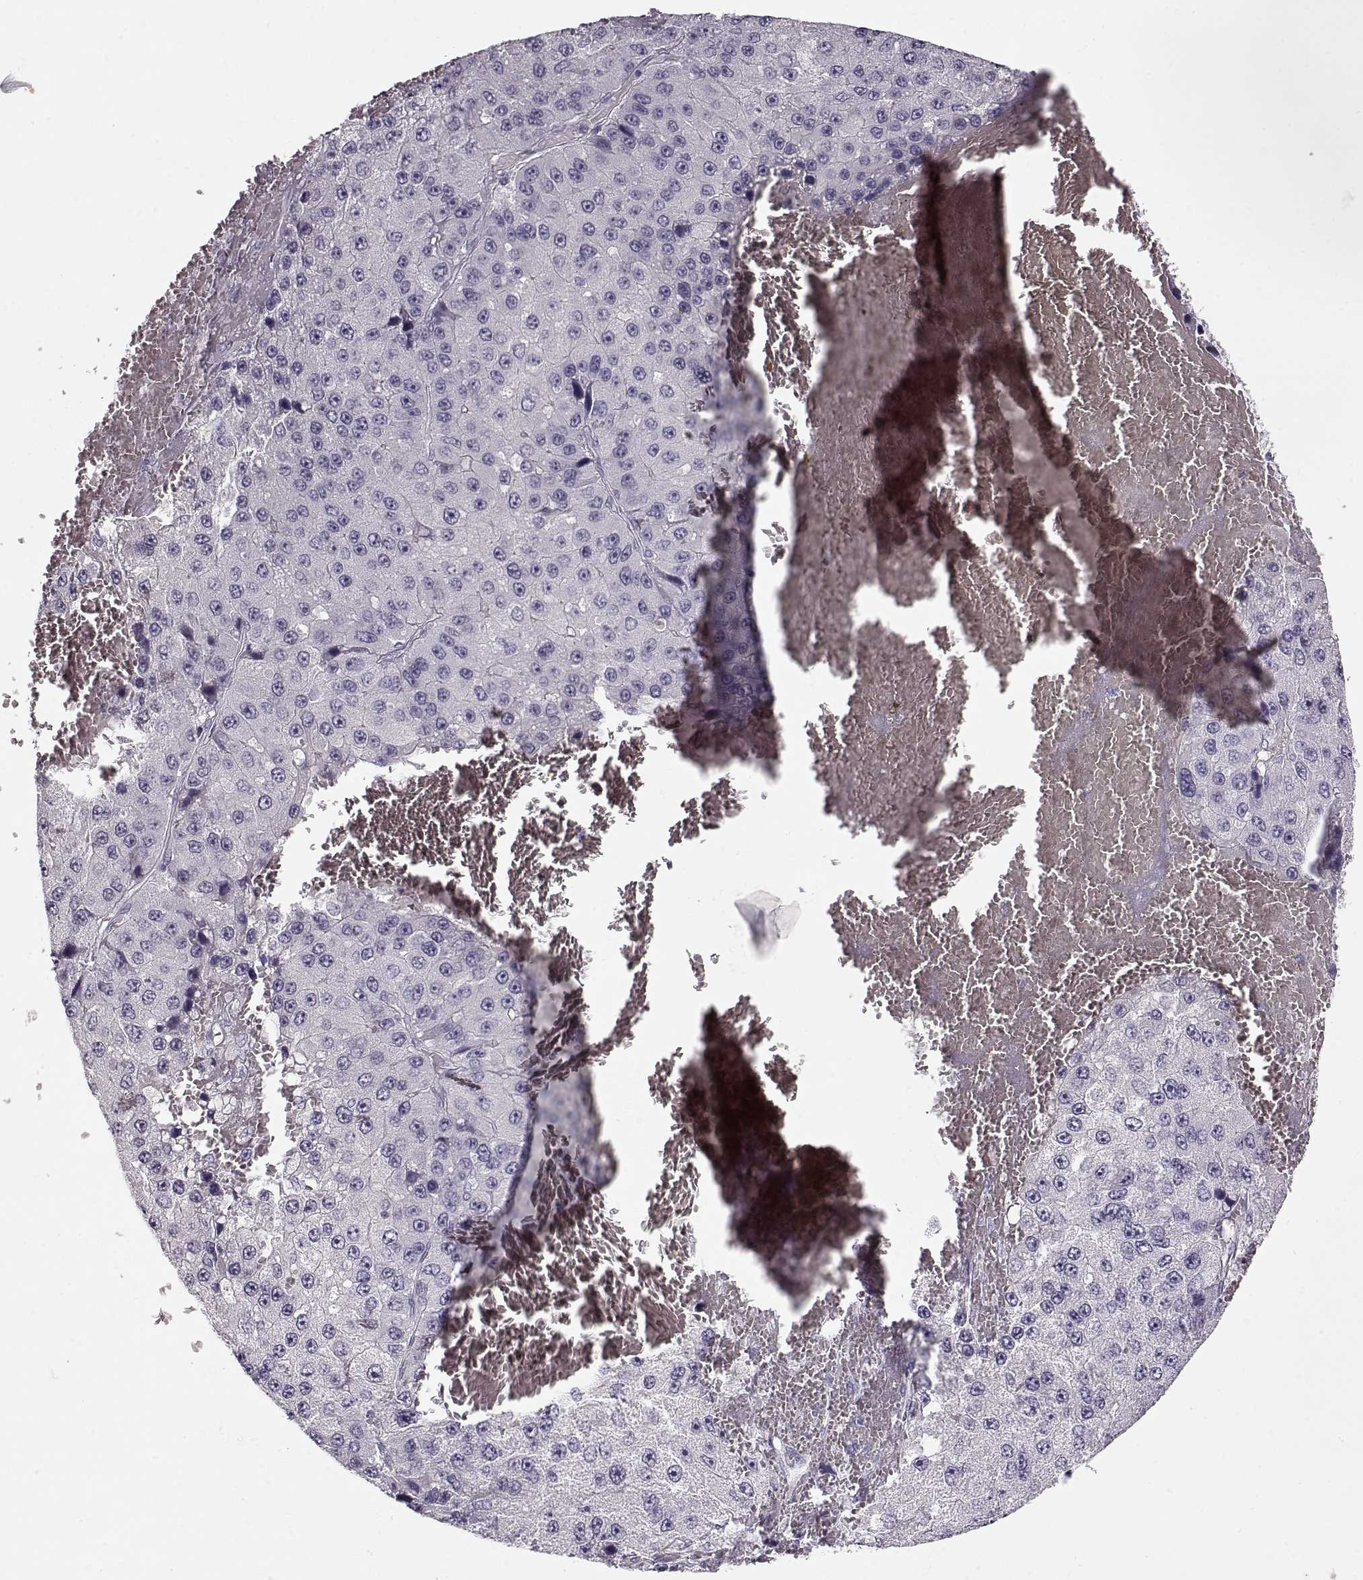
{"staining": {"intensity": "negative", "quantity": "none", "location": "none"}, "tissue": "liver cancer", "cell_type": "Tumor cells", "image_type": "cancer", "snomed": [{"axis": "morphology", "description": "Carcinoma, Hepatocellular, NOS"}, {"axis": "topography", "description": "Liver"}], "caption": "This is a photomicrograph of immunohistochemistry (IHC) staining of liver cancer (hepatocellular carcinoma), which shows no staining in tumor cells.", "gene": "PNMT", "patient": {"sex": "female", "age": 73}}